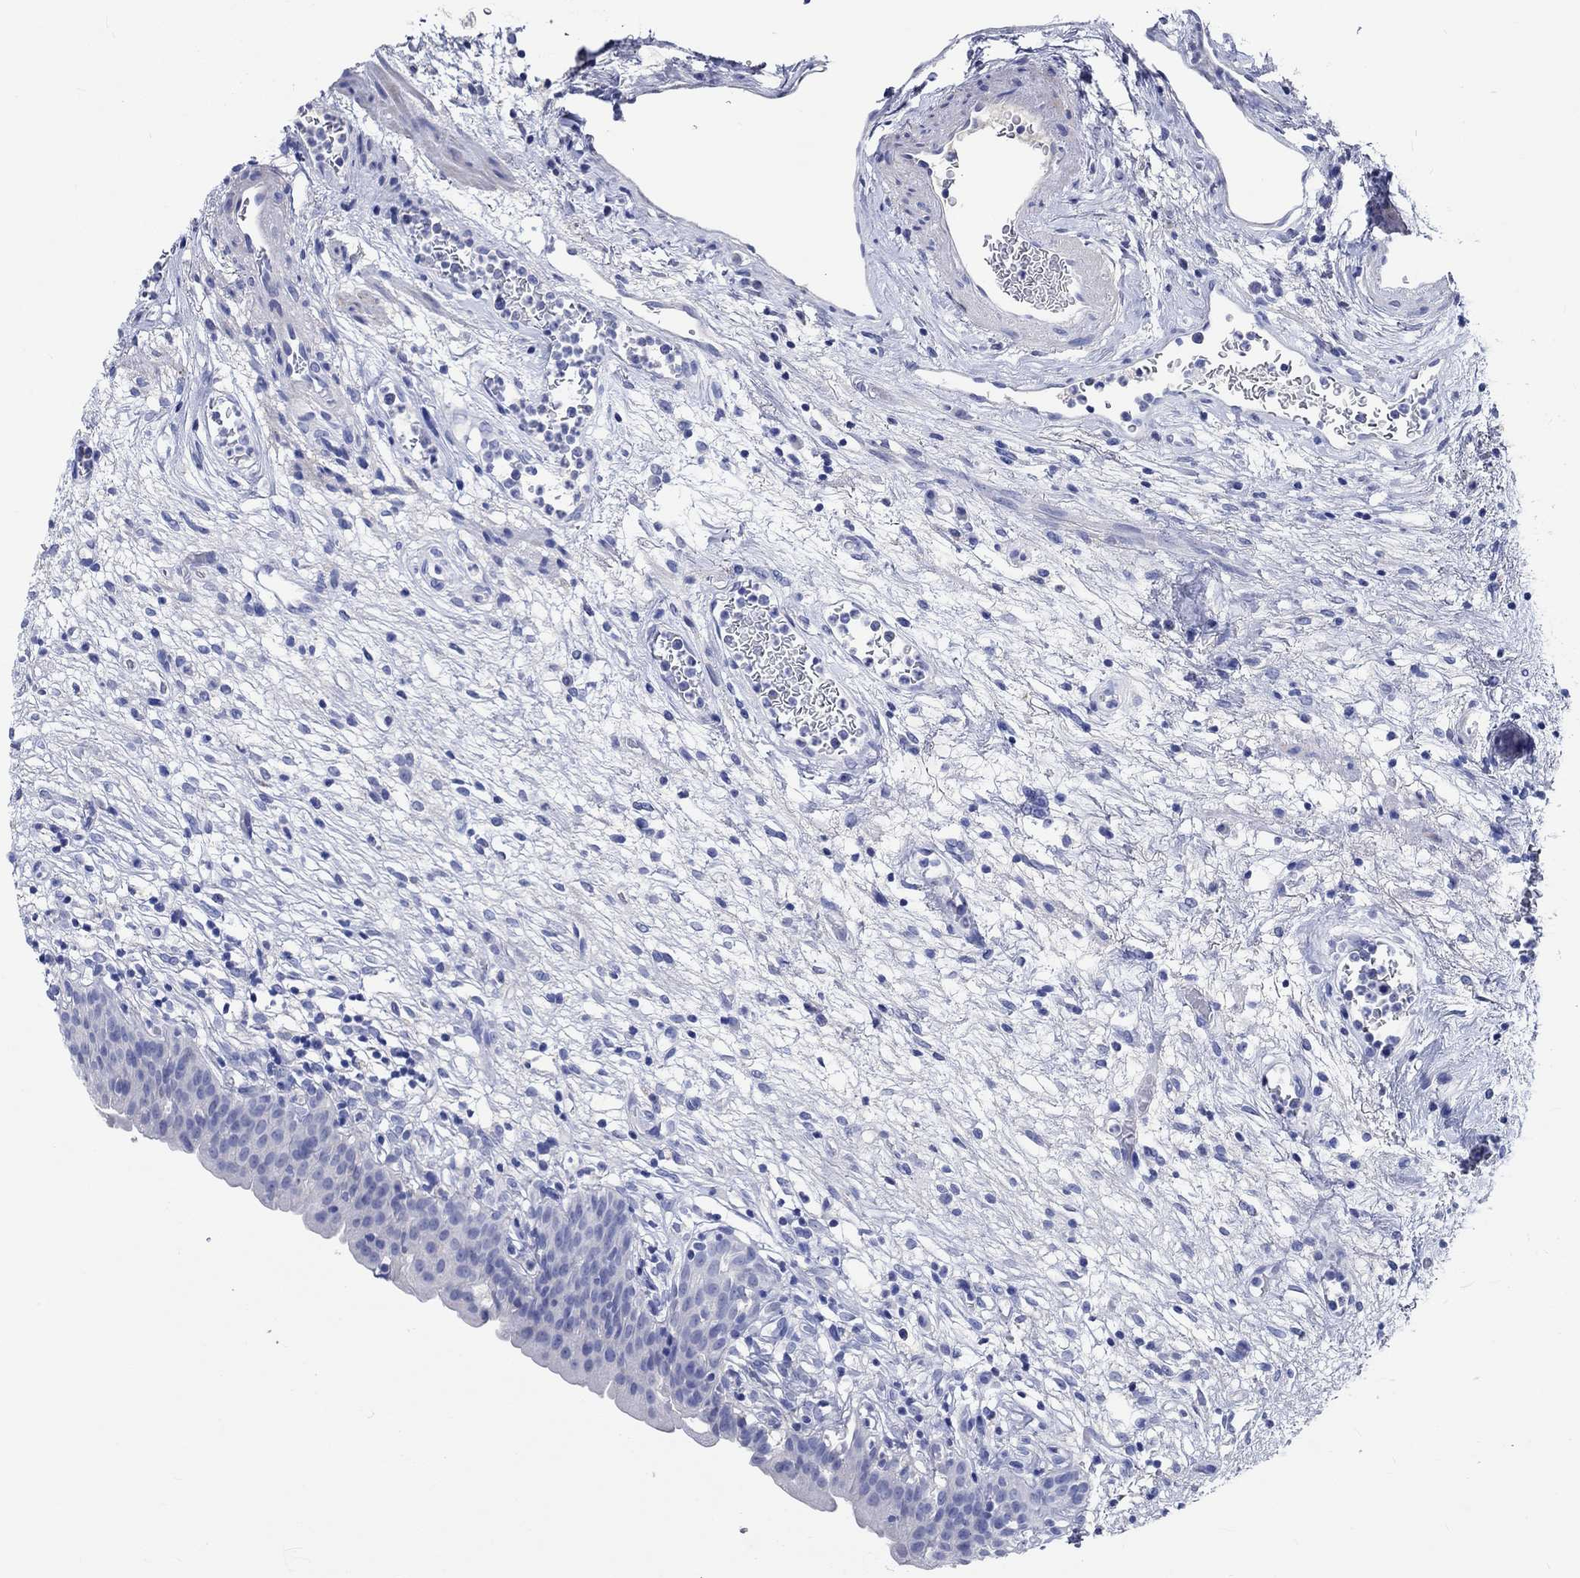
{"staining": {"intensity": "negative", "quantity": "none", "location": "none"}, "tissue": "urinary bladder", "cell_type": "Urothelial cells", "image_type": "normal", "snomed": [{"axis": "morphology", "description": "Normal tissue, NOS"}, {"axis": "topography", "description": "Urinary bladder"}], "caption": "The micrograph demonstrates no significant staining in urothelial cells of urinary bladder.", "gene": "SHISA4", "patient": {"sex": "male", "age": 76}}